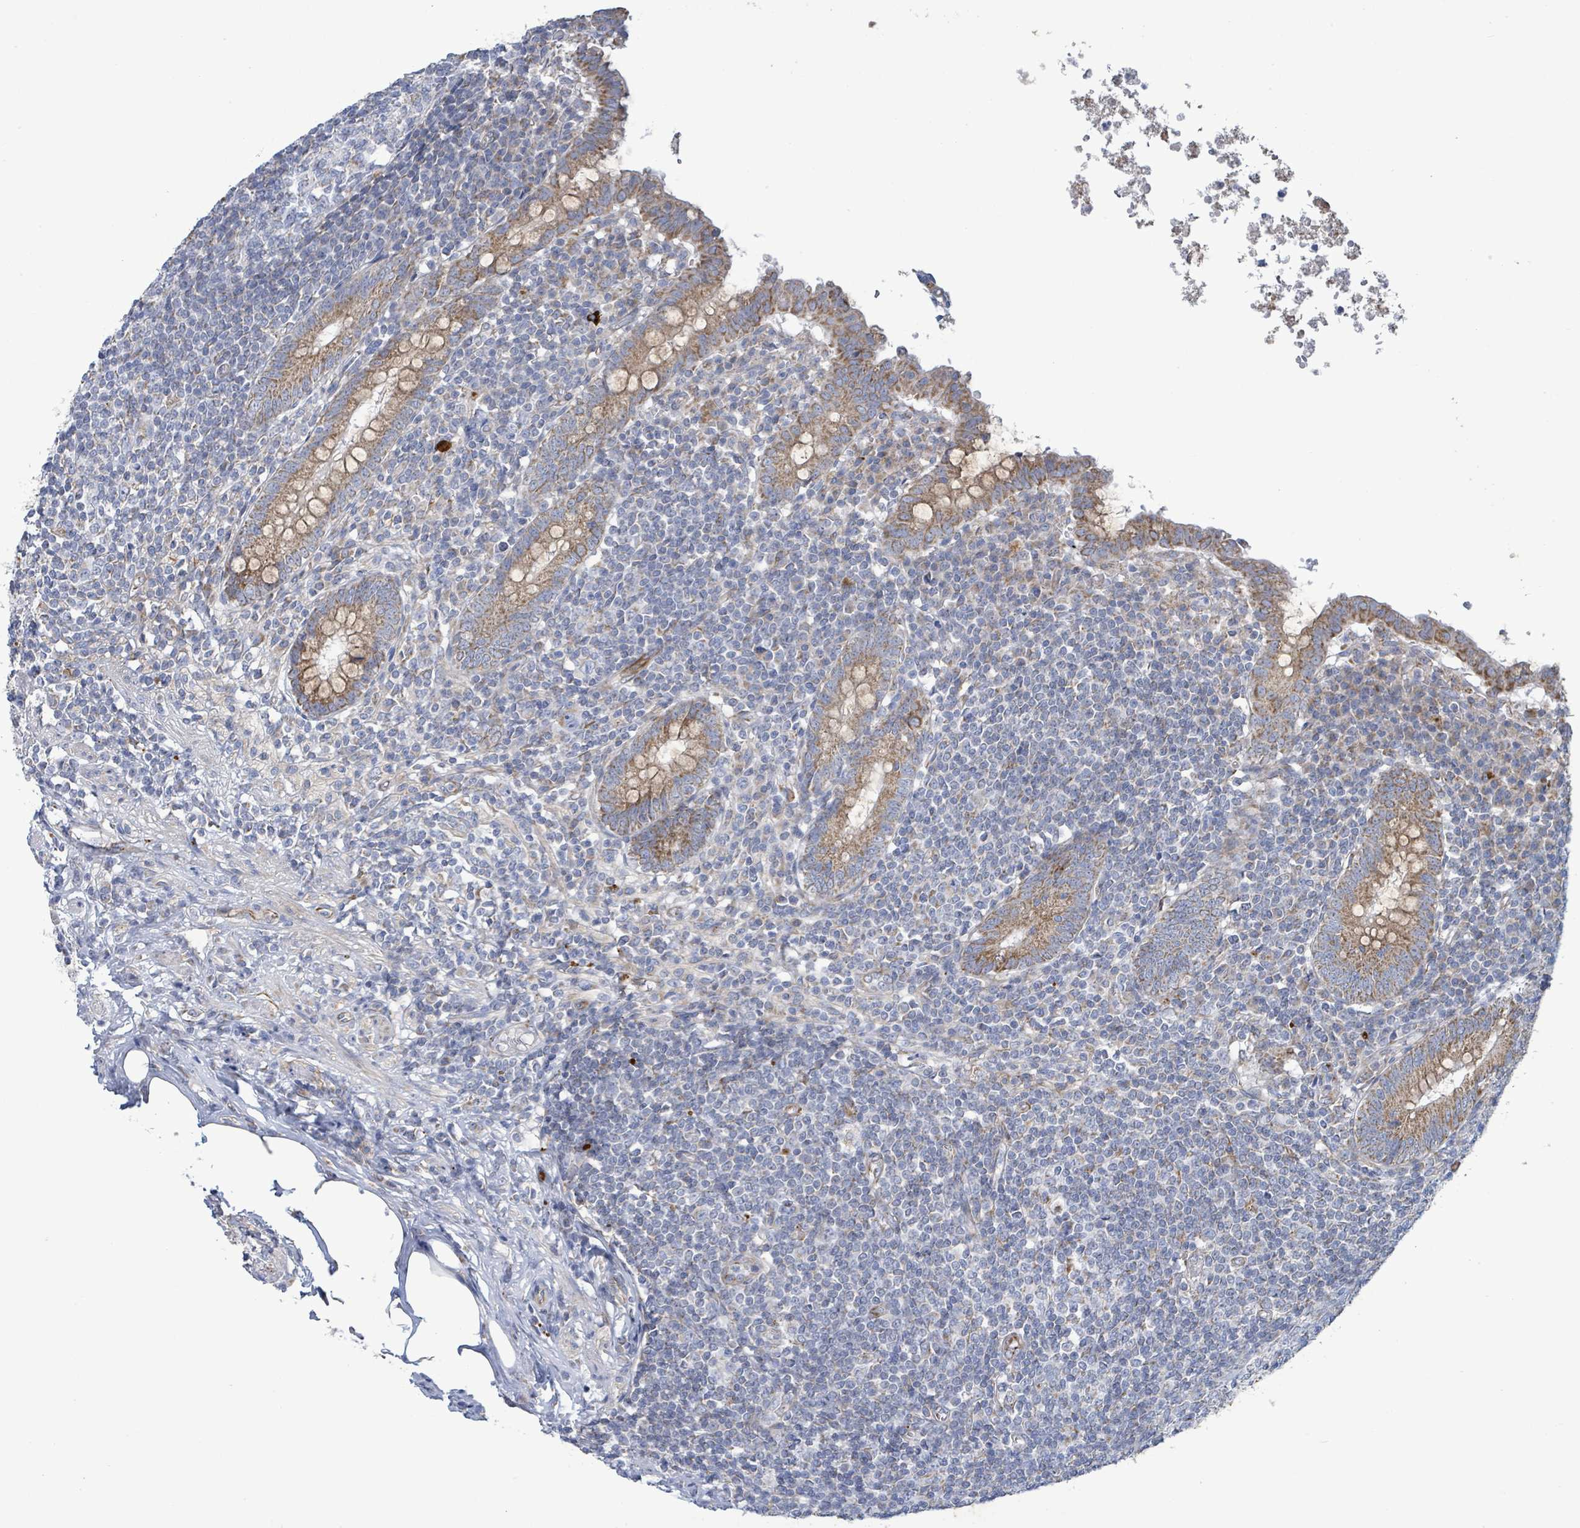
{"staining": {"intensity": "moderate", "quantity": ">75%", "location": "cytoplasmic/membranous"}, "tissue": "appendix", "cell_type": "Glandular cells", "image_type": "normal", "snomed": [{"axis": "morphology", "description": "Normal tissue, NOS"}, {"axis": "topography", "description": "Appendix"}], "caption": "Unremarkable appendix displays moderate cytoplasmic/membranous expression in approximately >75% of glandular cells, visualized by immunohistochemistry.", "gene": "ALG12", "patient": {"sex": "male", "age": 83}}